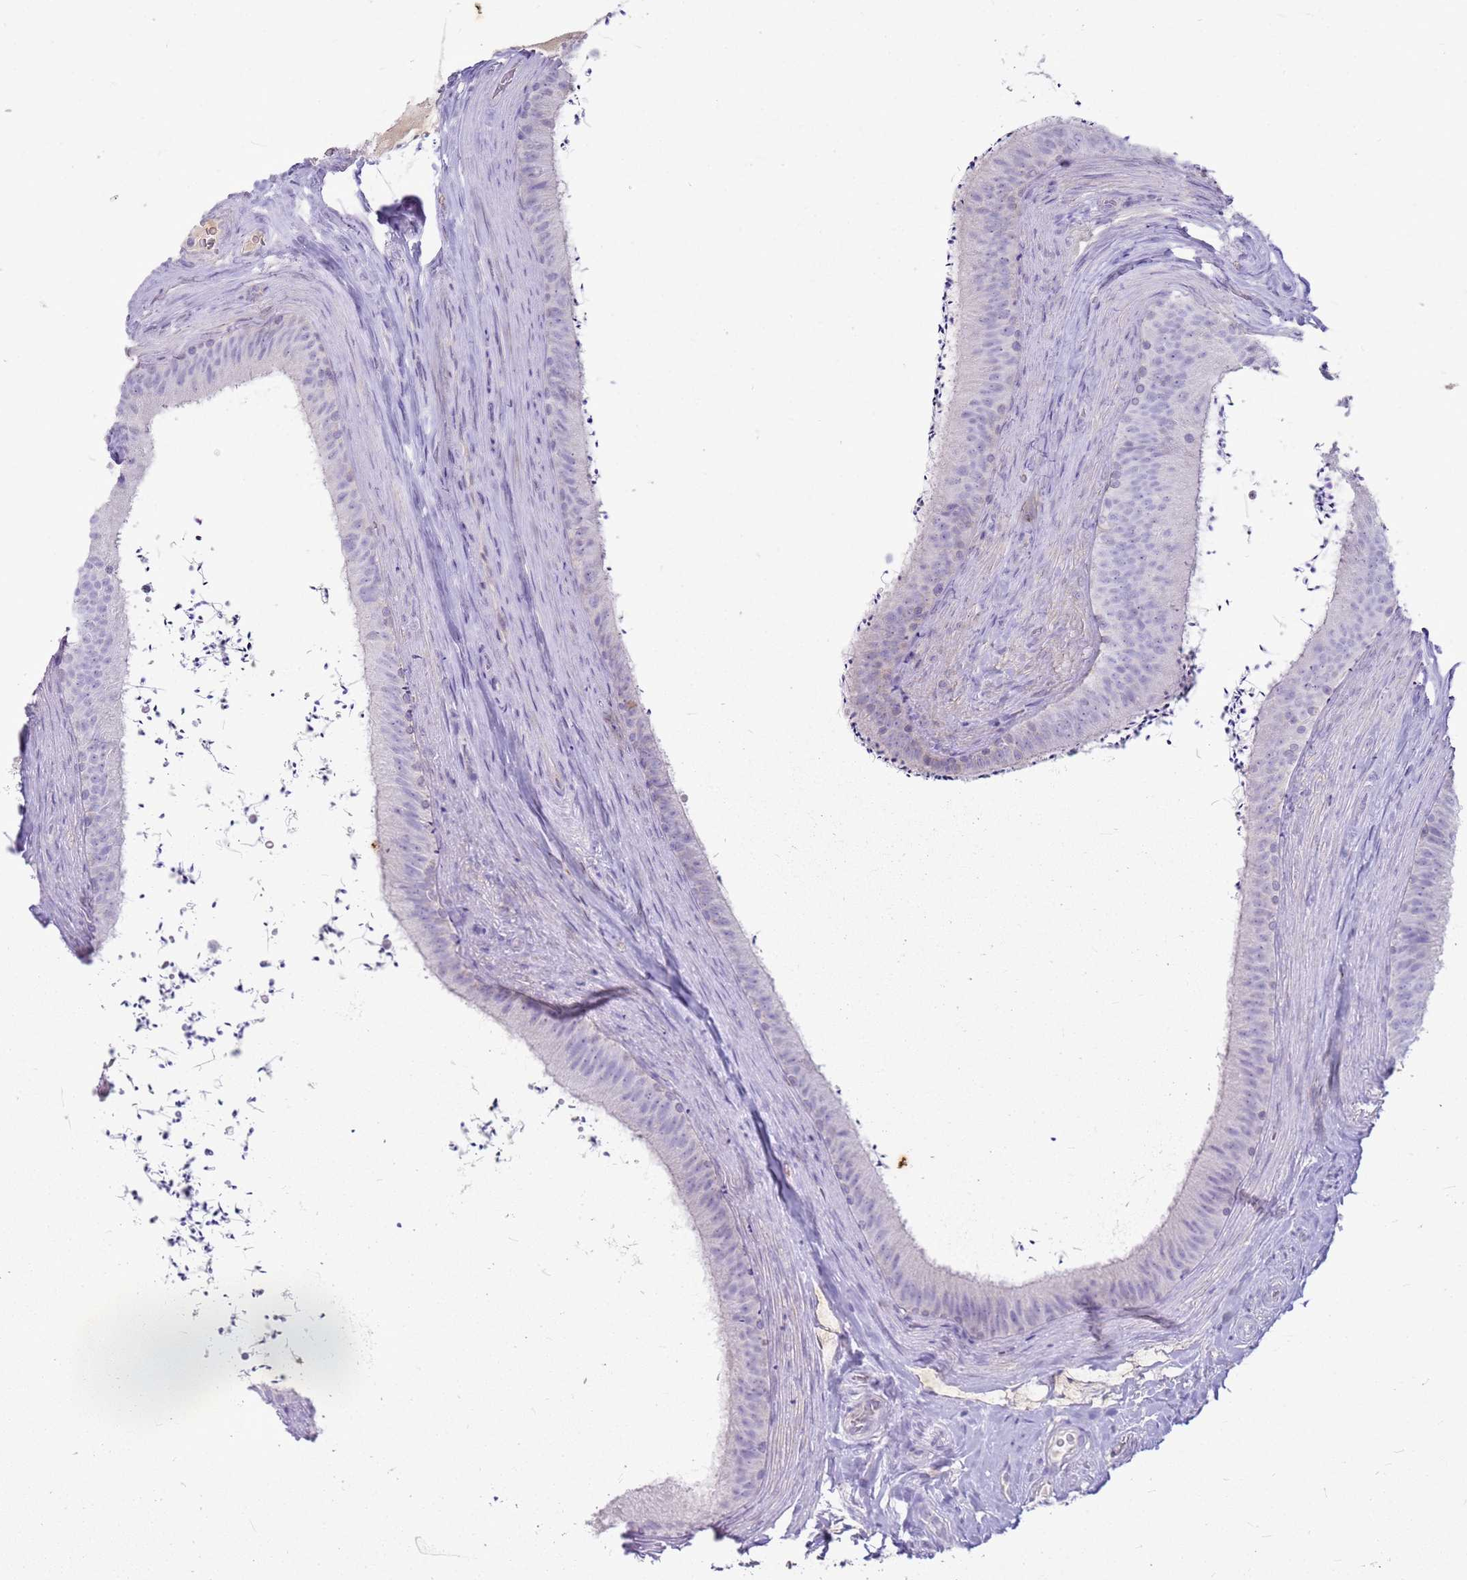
{"staining": {"intensity": "negative", "quantity": "none", "location": "none"}, "tissue": "epididymis", "cell_type": "Glandular cells", "image_type": "normal", "snomed": [{"axis": "morphology", "description": "Normal tissue, NOS"}, {"axis": "topography", "description": "Testis"}, {"axis": "topography", "description": "Epididymis"}], "caption": "This is an IHC photomicrograph of benign epididymis. There is no staining in glandular cells.", "gene": "FABP2", "patient": {"sex": "male", "age": 41}}